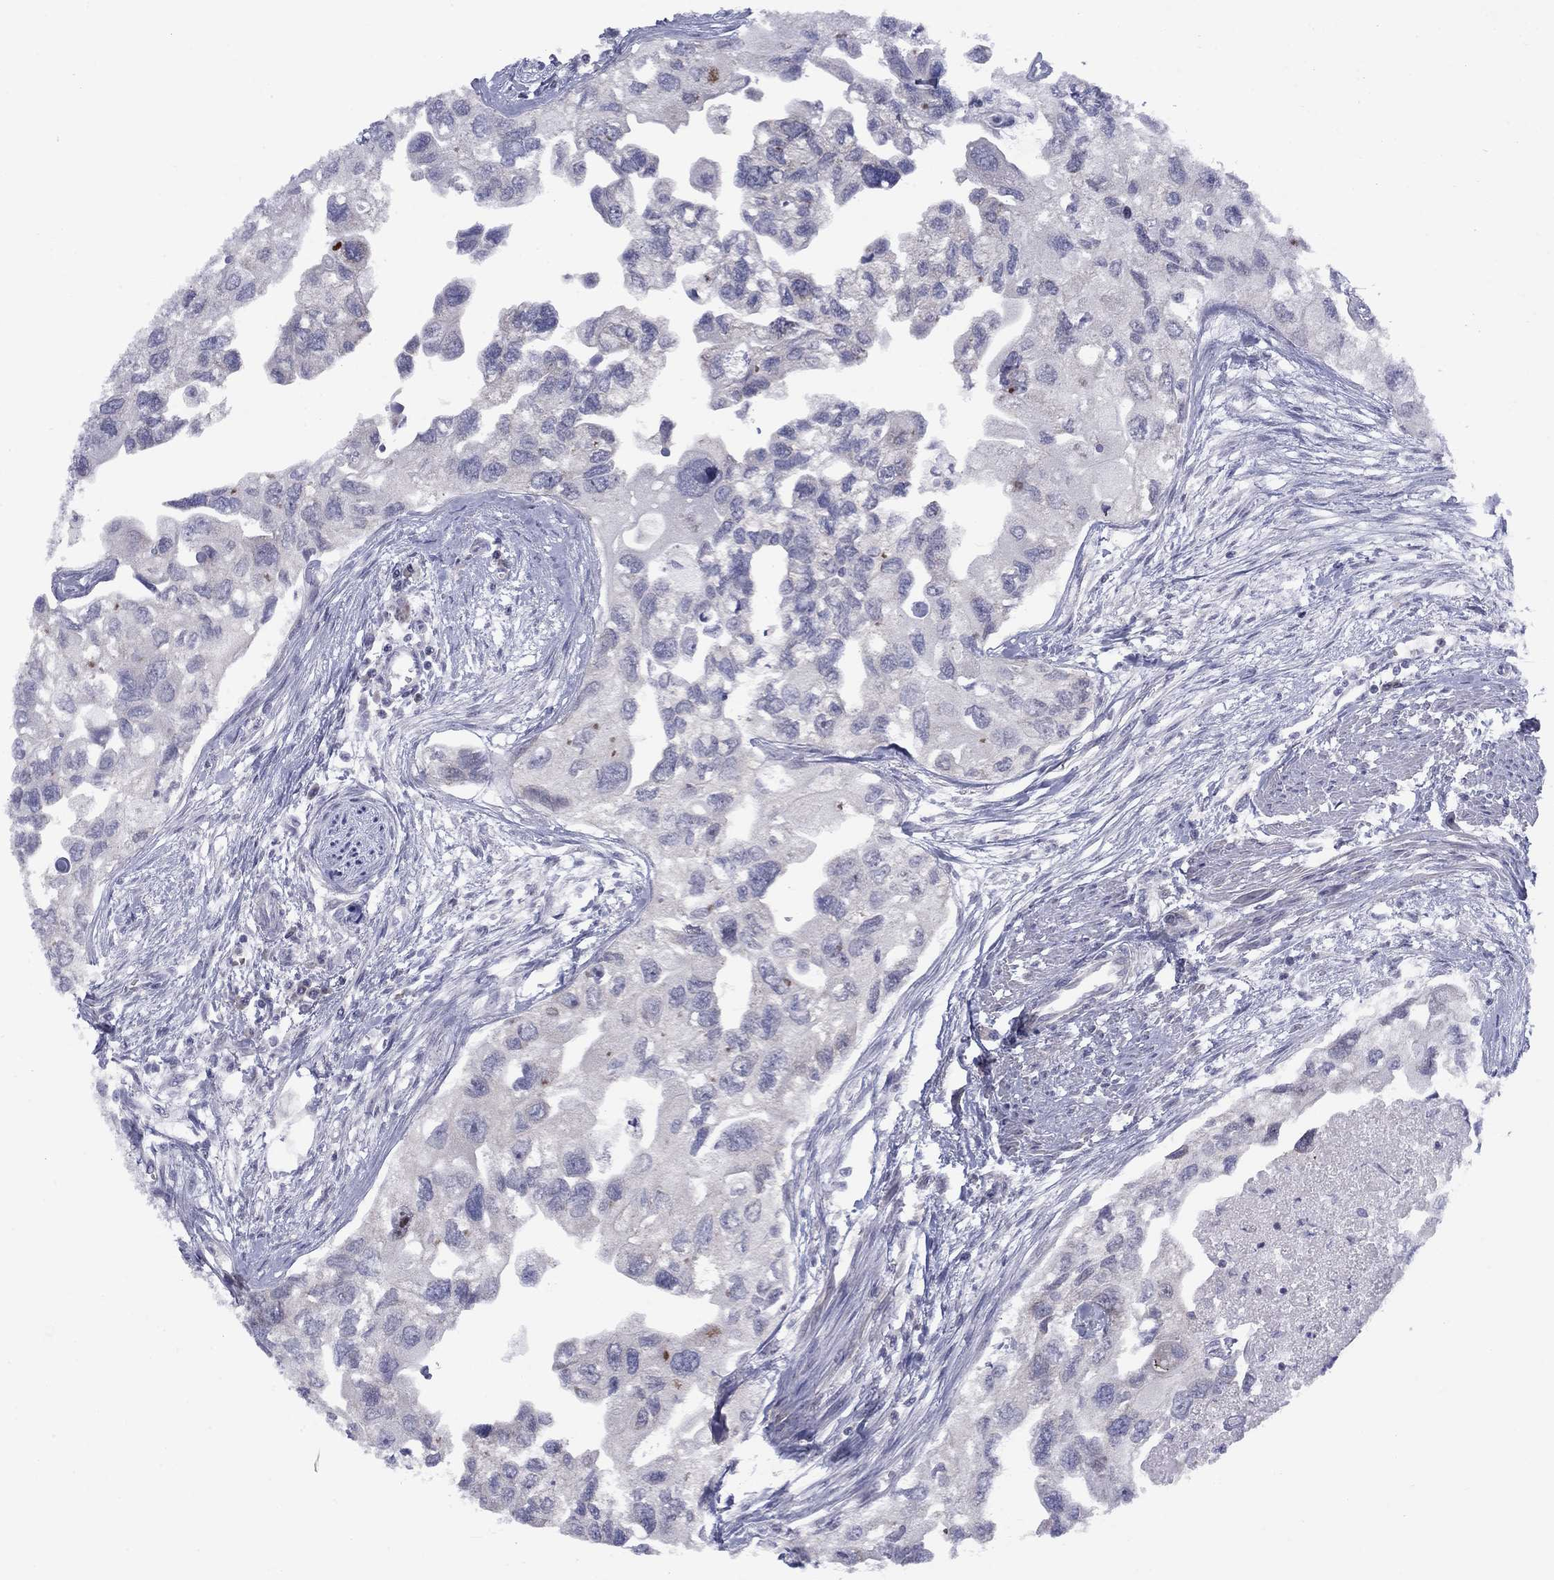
{"staining": {"intensity": "negative", "quantity": "none", "location": "none"}, "tissue": "urothelial cancer", "cell_type": "Tumor cells", "image_type": "cancer", "snomed": [{"axis": "morphology", "description": "Urothelial carcinoma, High grade"}, {"axis": "topography", "description": "Urinary bladder"}], "caption": "Immunohistochemistry (IHC) histopathology image of urothelial carcinoma (high-grade) stained for a protein (brown), which displays no staining in tumor cells.", "gene": "CACNA1A", "patient": {"sex": "male", "age": 59}}